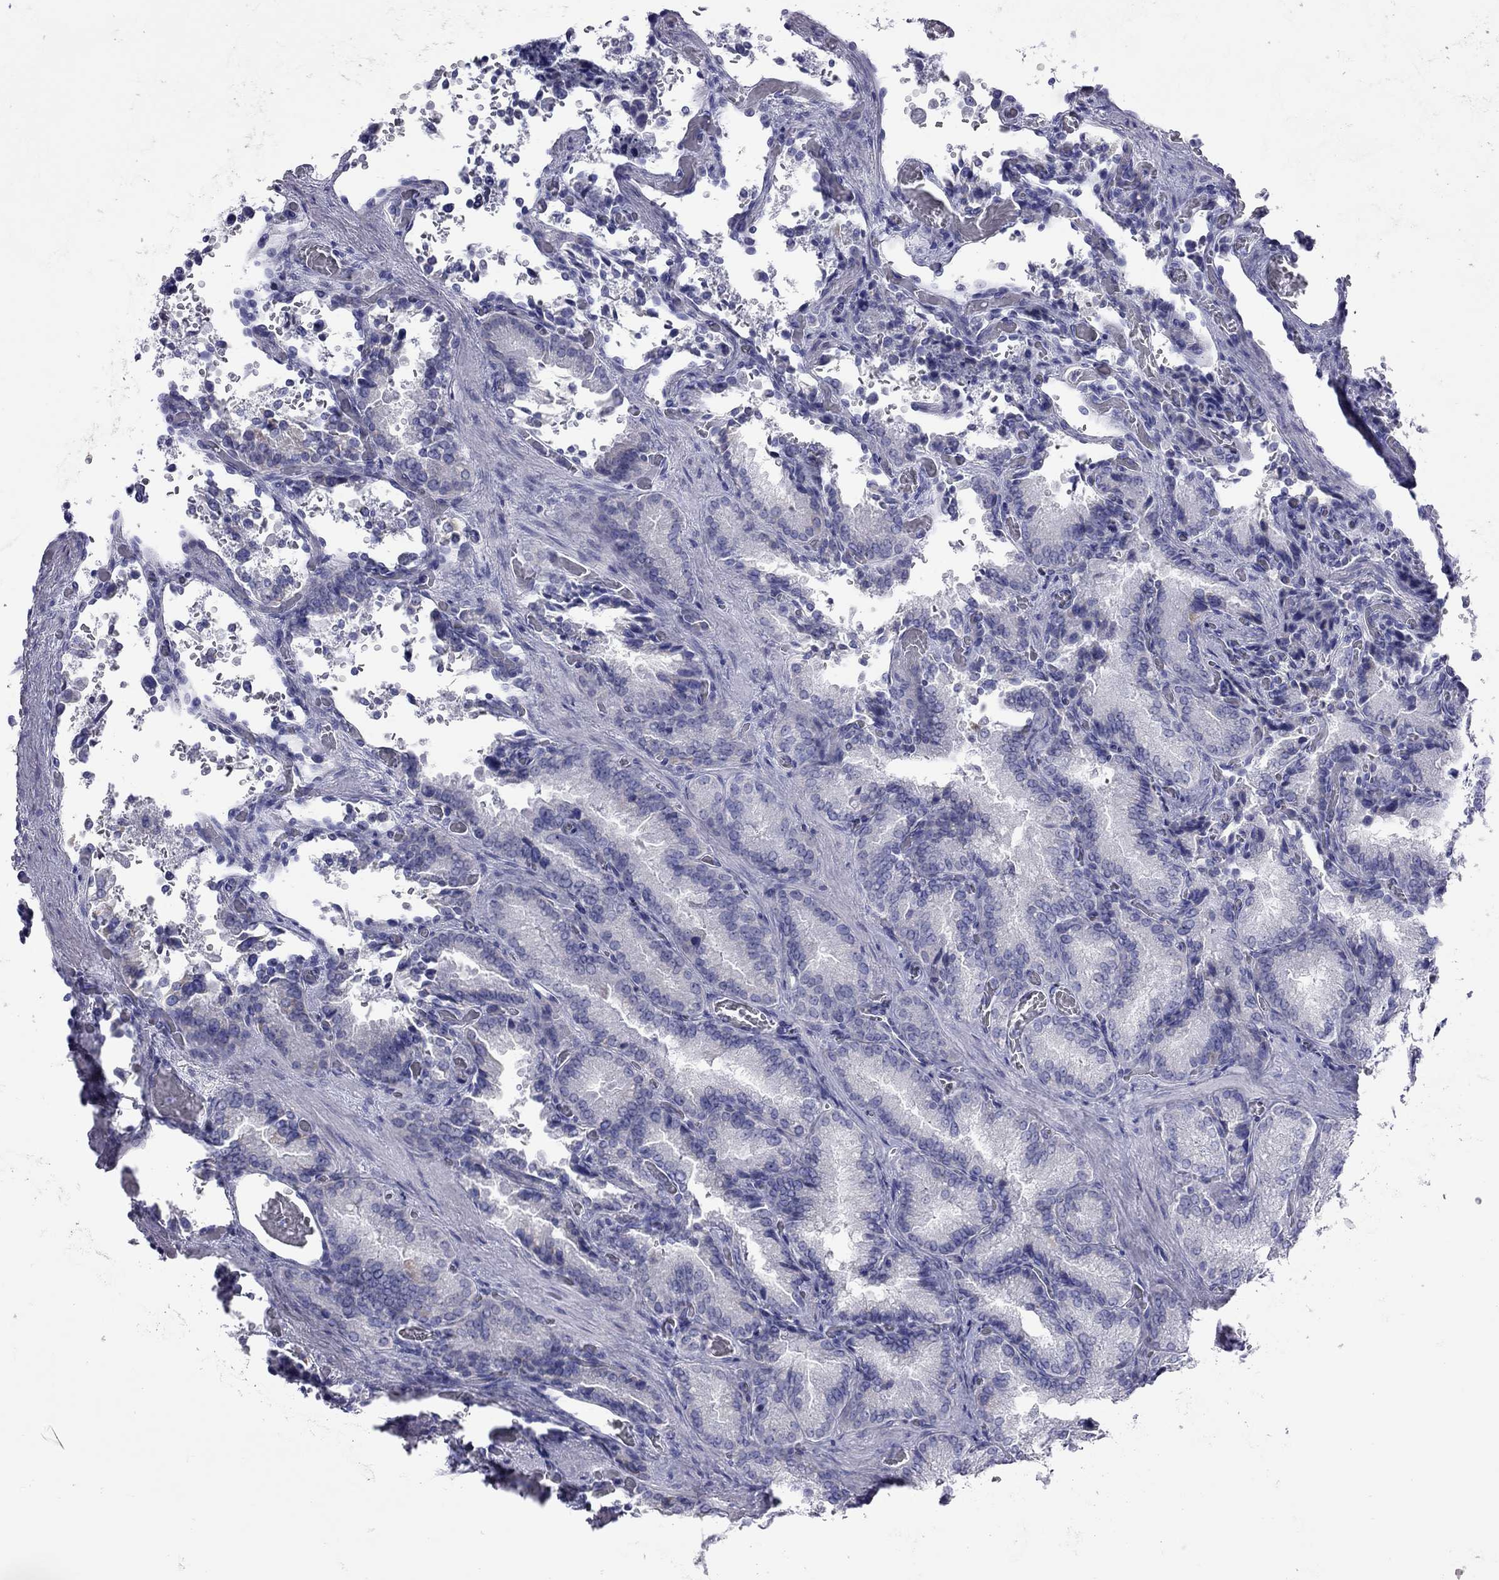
{"staining": {"intensity": "negative", "quantity": "none", "location": "none"}, "tissue": "seminal vesicle", "cell_type": "Glandular cells", "image_type": "normal", "snomed": [{"axis": "morphology", "description": "Normal tissue, NOS"}, {"axis": "topography", "description": "Seminal veicle"}], "caption": "High magnification brightfield microscopy of unremarkable seminal vesicle stained with DAB (3,3'-diaminobenzidine) (brown) and counterstained with hematoxylin (blue): glandular cells show no significant staining.", "gene": "STAG3", "patient": {"sex": "male", "age": 37}}